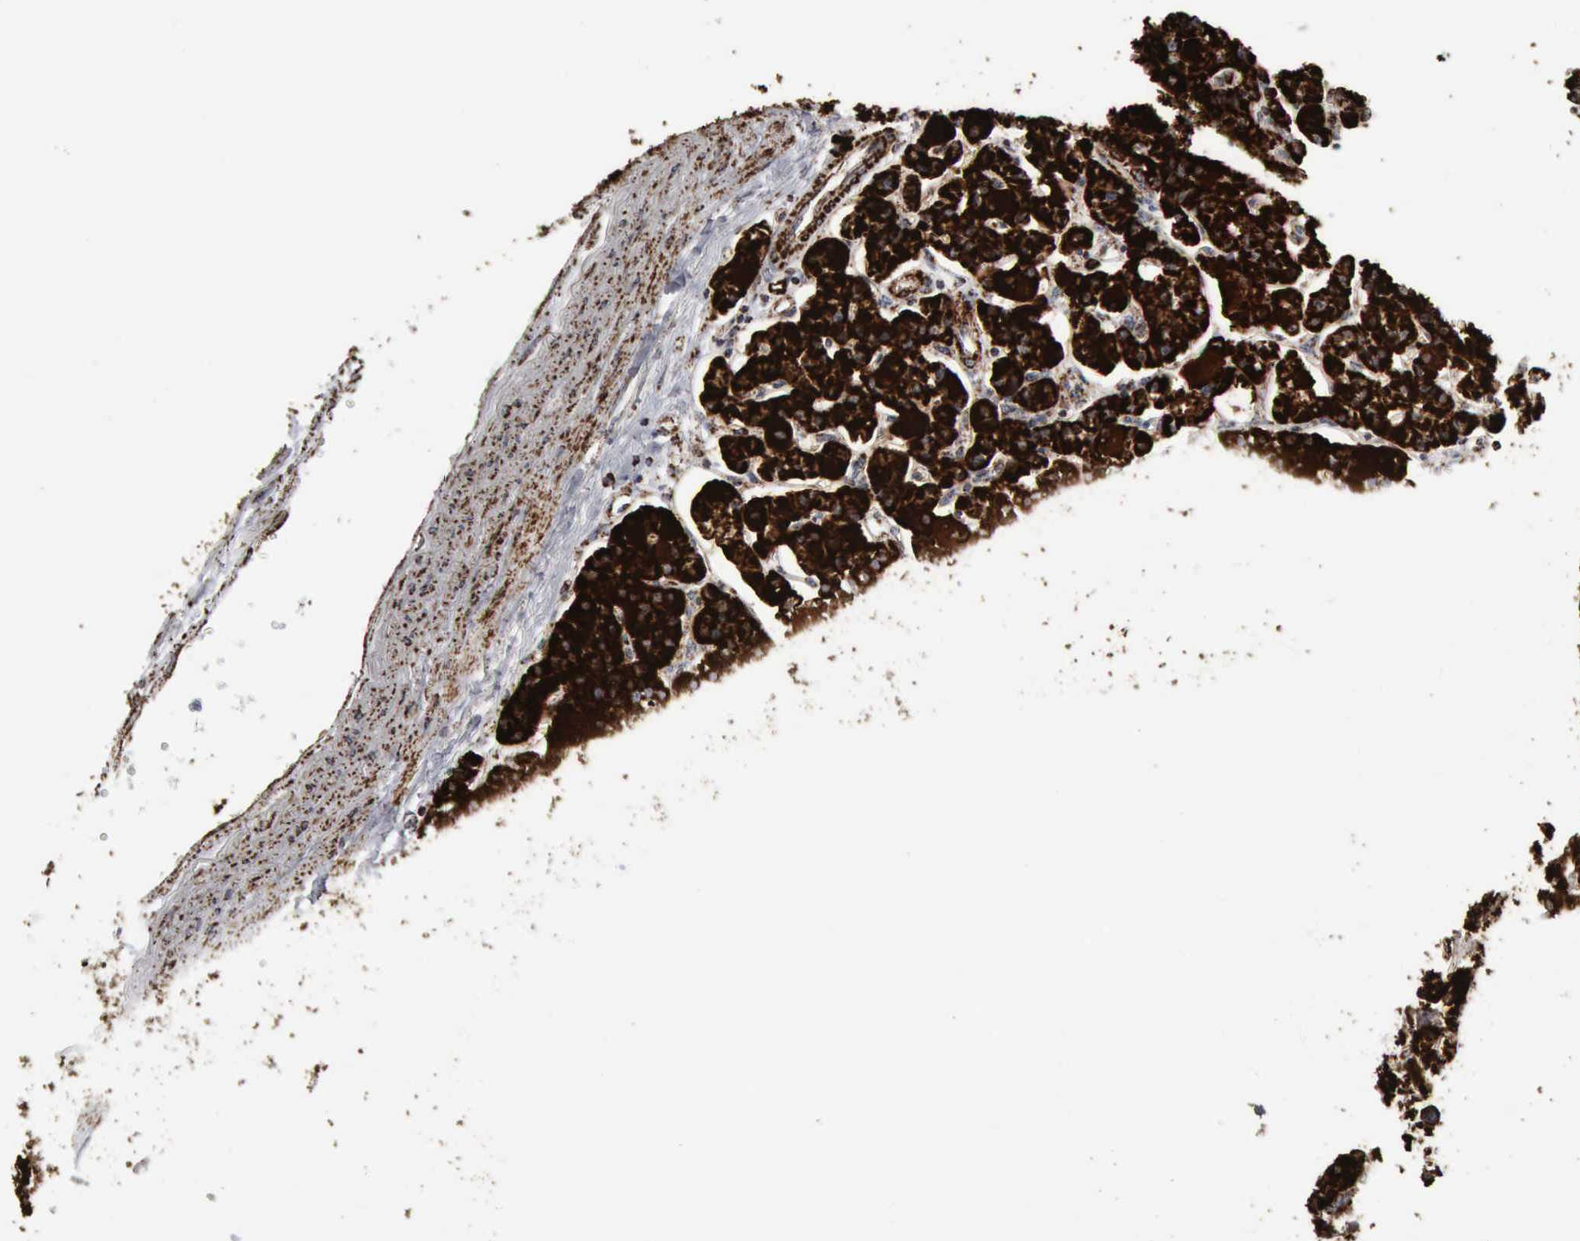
{"staining": {"intensity": "strong", "quantity": ">75%", "location": "cytoplasmic/membranous"}, "tissue": "parathyroid gland", "cell_type": "Glandular cells", "image_type": "normal", "snomed": [{"axis": "morphology", "description": "Normal tissue, NOS"}, {"axis": "topography", "description": "Parathyroid gland"}], "caption": "Immunohistochemical staining of benign parathyroid gland displays >75% levels of strong cytoplasmic/membranous protein expression in about >75% of glandular cells. Ihc stains the protein in brown and the nuclei are stained blue.", "gene": "ACO2", "patient": {"sex": "female", "age": 58}}